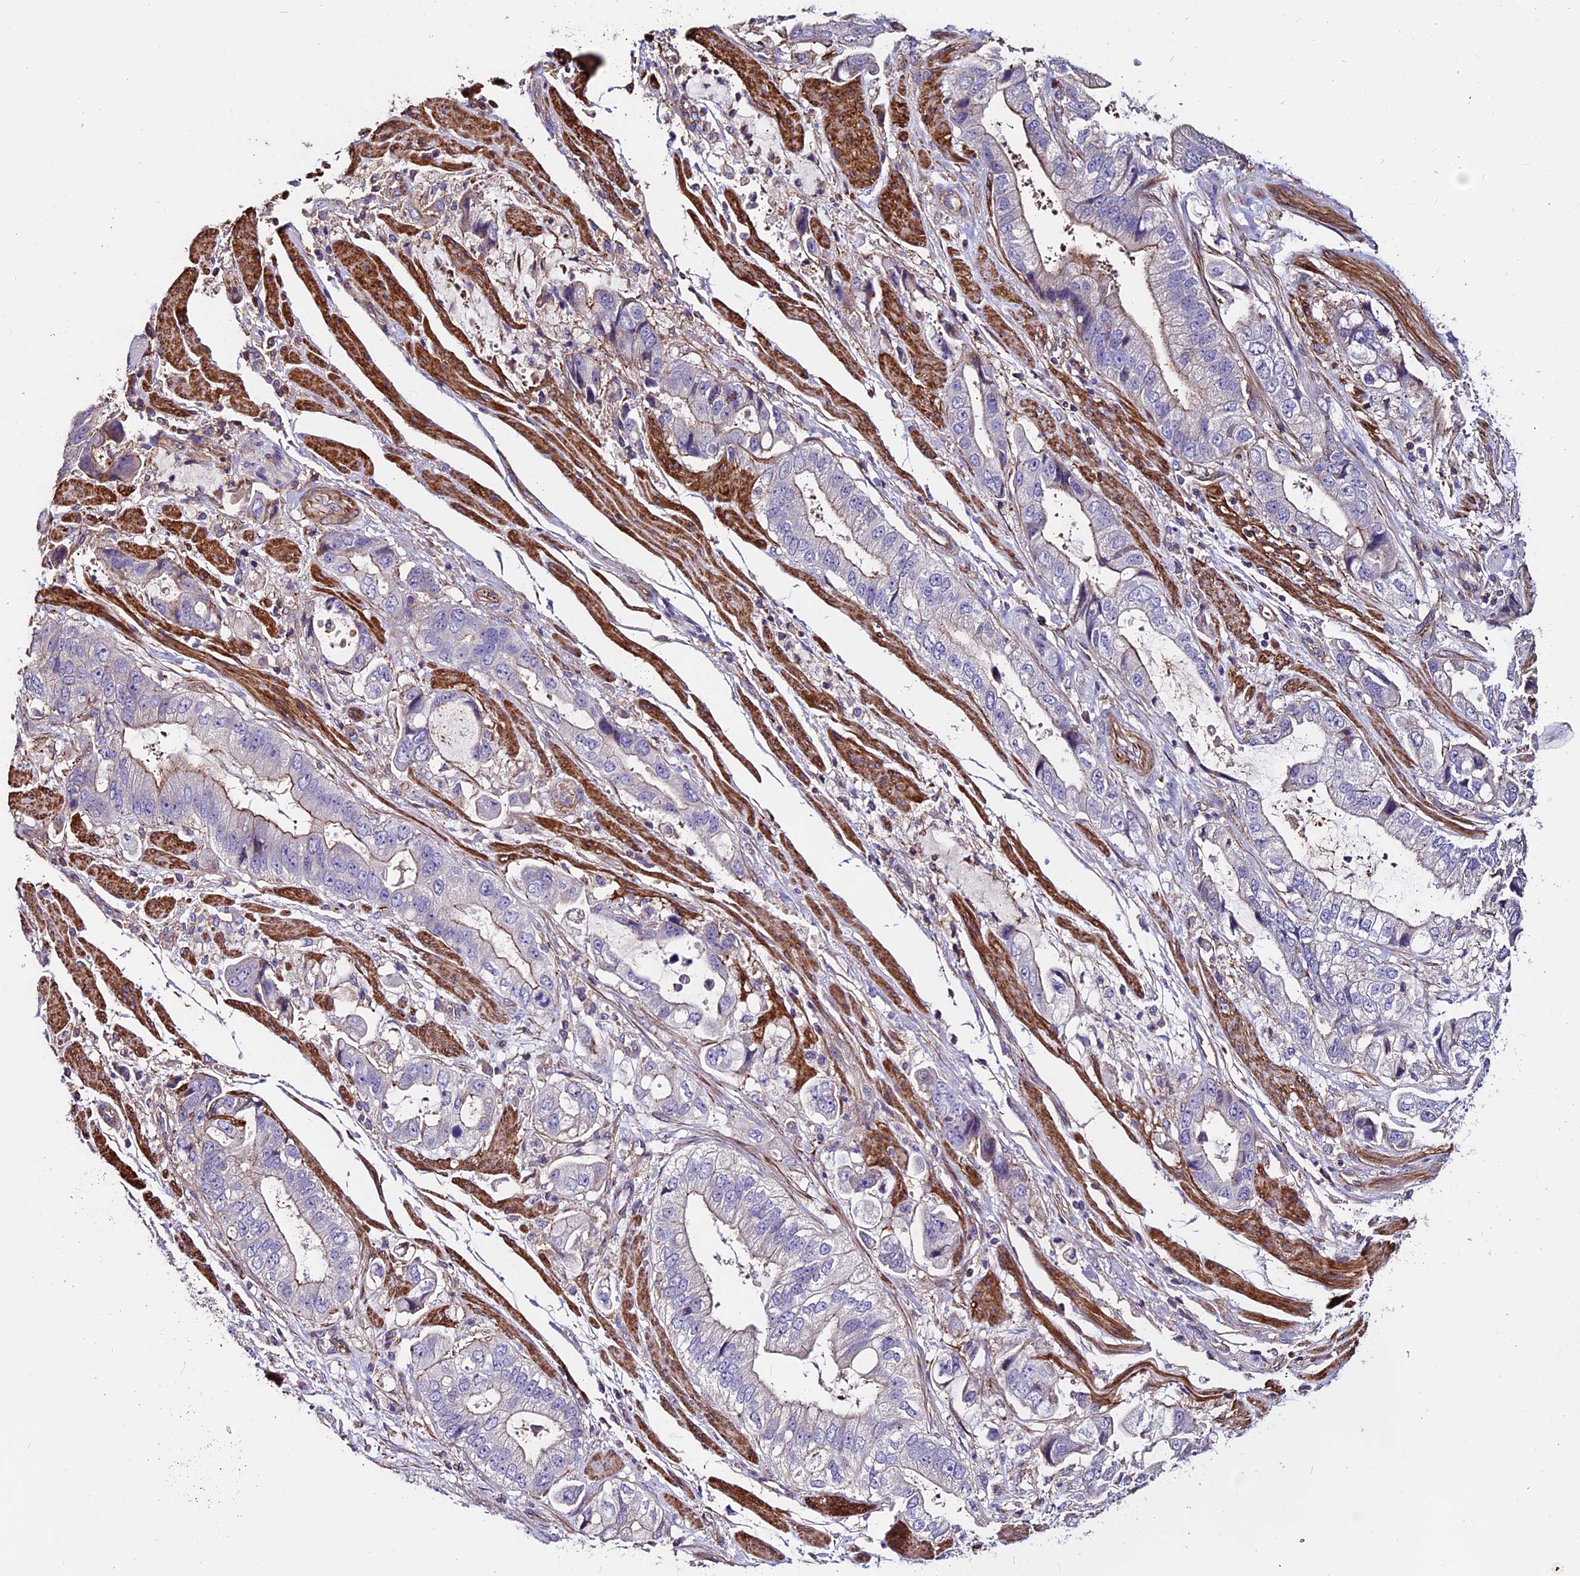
{"staining": {"intensity": "weak", "quantity": "<25%", "location": "cytoplasmic/membranous"}, "tissue": "stomach cancer", "cell_type": "Tumor cells", "image_type": "cancer", "snomed": [{"axis": "morphology", "description": "Adenocarcinoma, NOS"}, {"axis": "topography", "description": "Stomach"}], "caption": "The immunohistochemistry (IHC) histopathology image has no significant expression in tumor cells of stomach cancer tissue.", "gene": "EVA1B", "patient": {"sex": "male", "age": 62}}